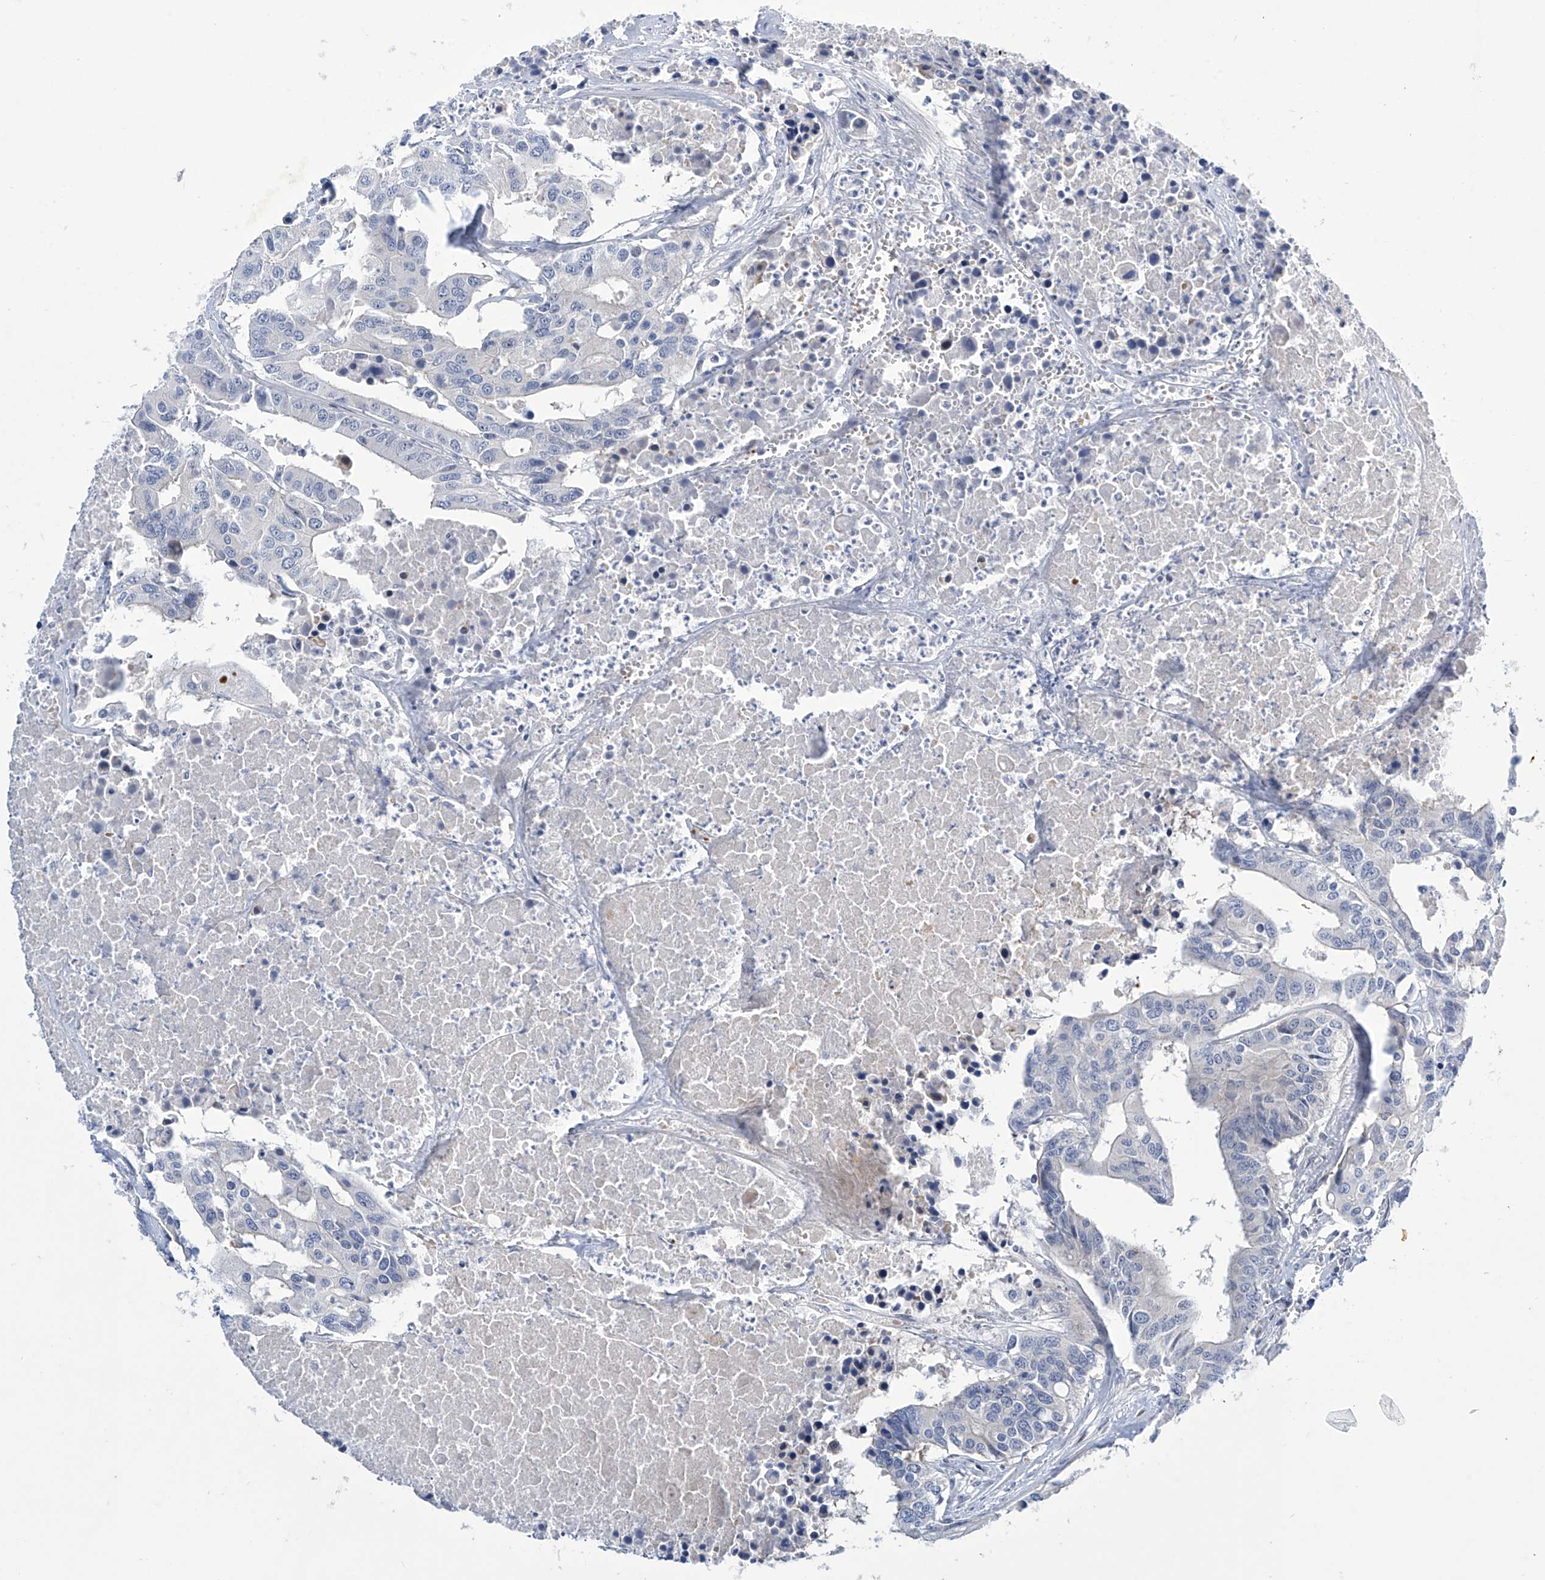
{"staining": {"intensity": "negative", "quantity": "none", "location": "none"}, "tissue": "colorectal cancer", "cell_type": "Tumor cells", "image_type": "cancer", "snomed": [{"axis": "morphology", "description": "Adenocarcinoma, NOS"}, {"axis": "topography", "description": "Colon"}], "caption": "Protein analysis of colorectal adenocarcinoma demonstrates no significant staining in tumor cells.", "gene": "TRIM60", "patient": {"sex": "male", "age": 77}}